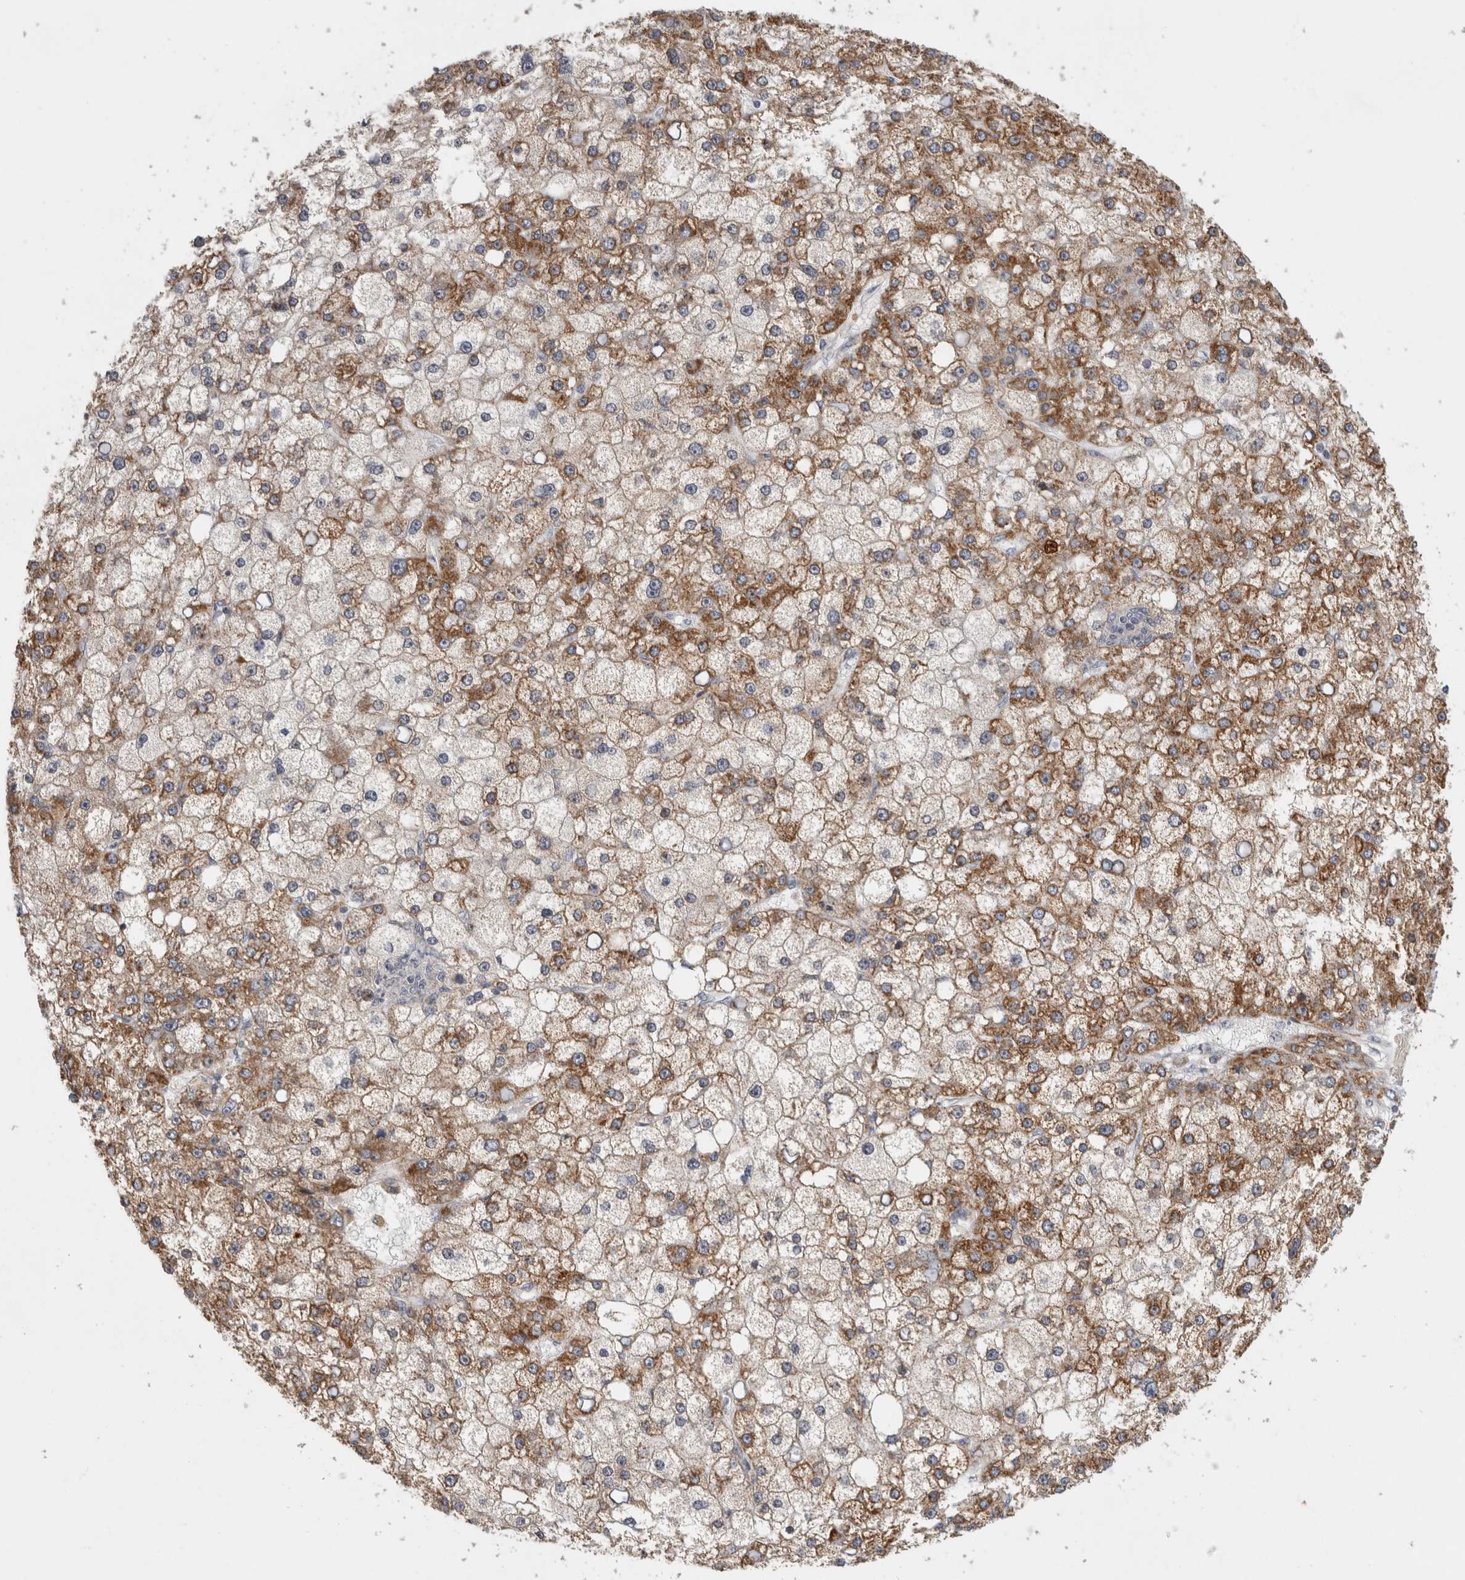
{"staining": {"intensity": "moderate", "quantity": "25%-75%", "location": "cytoplasmic/membranous"}, "tissue": "liver cancer", "cell_type": "Tumor cells", "image_type": "cancer", "snomed": [{"axis": "morphology", "description": "Carcinoma, Hepatocellular, NOS"}, {"axis": "topography", "description": "Liver"}], "caption": "This photomicrograph shows immunohistochemistry staining of human liver hepatocellular carcinoma, with medium moderate cytoplasmic/membranous positivity in approximately 25%-75% of tumor cells.", "gene": "RBM48", "patient": {"sex": "male", "age": 67}}